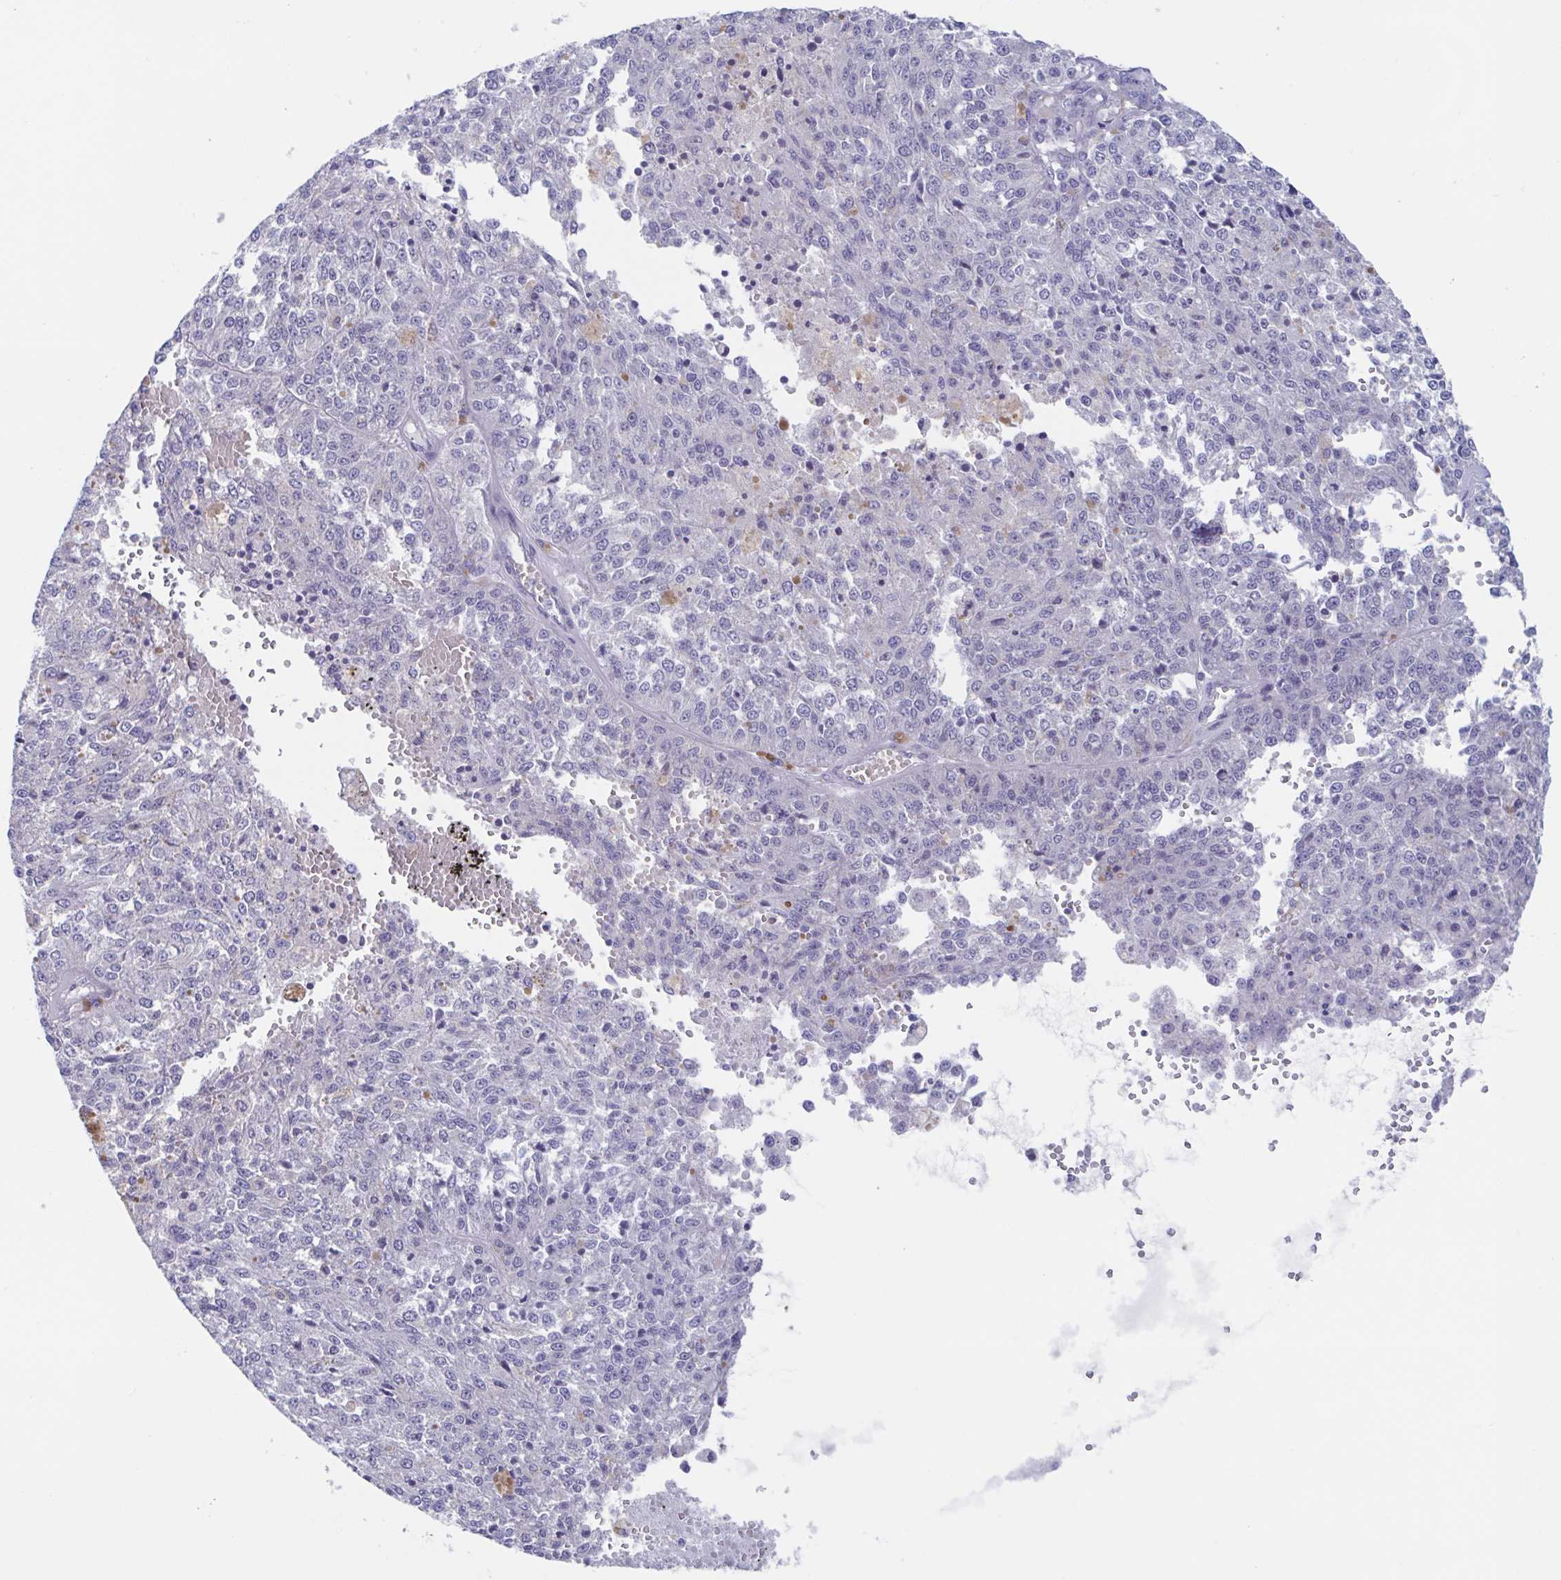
{"staining": {"intensity": "negative", "quantity": "none", "location": "none"}, "tissue": "melanoma", "cell_type": "Tumor cells", "image_type": "cancer", "snomed": [{"axis": "morphology", "description": "Malignant melanoma, Metastatic site"}, {"axis": "topography", "description": "Lymph node"}], "caption": "Tumor cells show no significant protein staining in melanoma. (Stains: DAB IHC with hematoxylin counter stain, Microscopy: brightfield microscopy at high magnification).", "gene": "TEX12", "patient": {"sex": "female", "age": 64}}